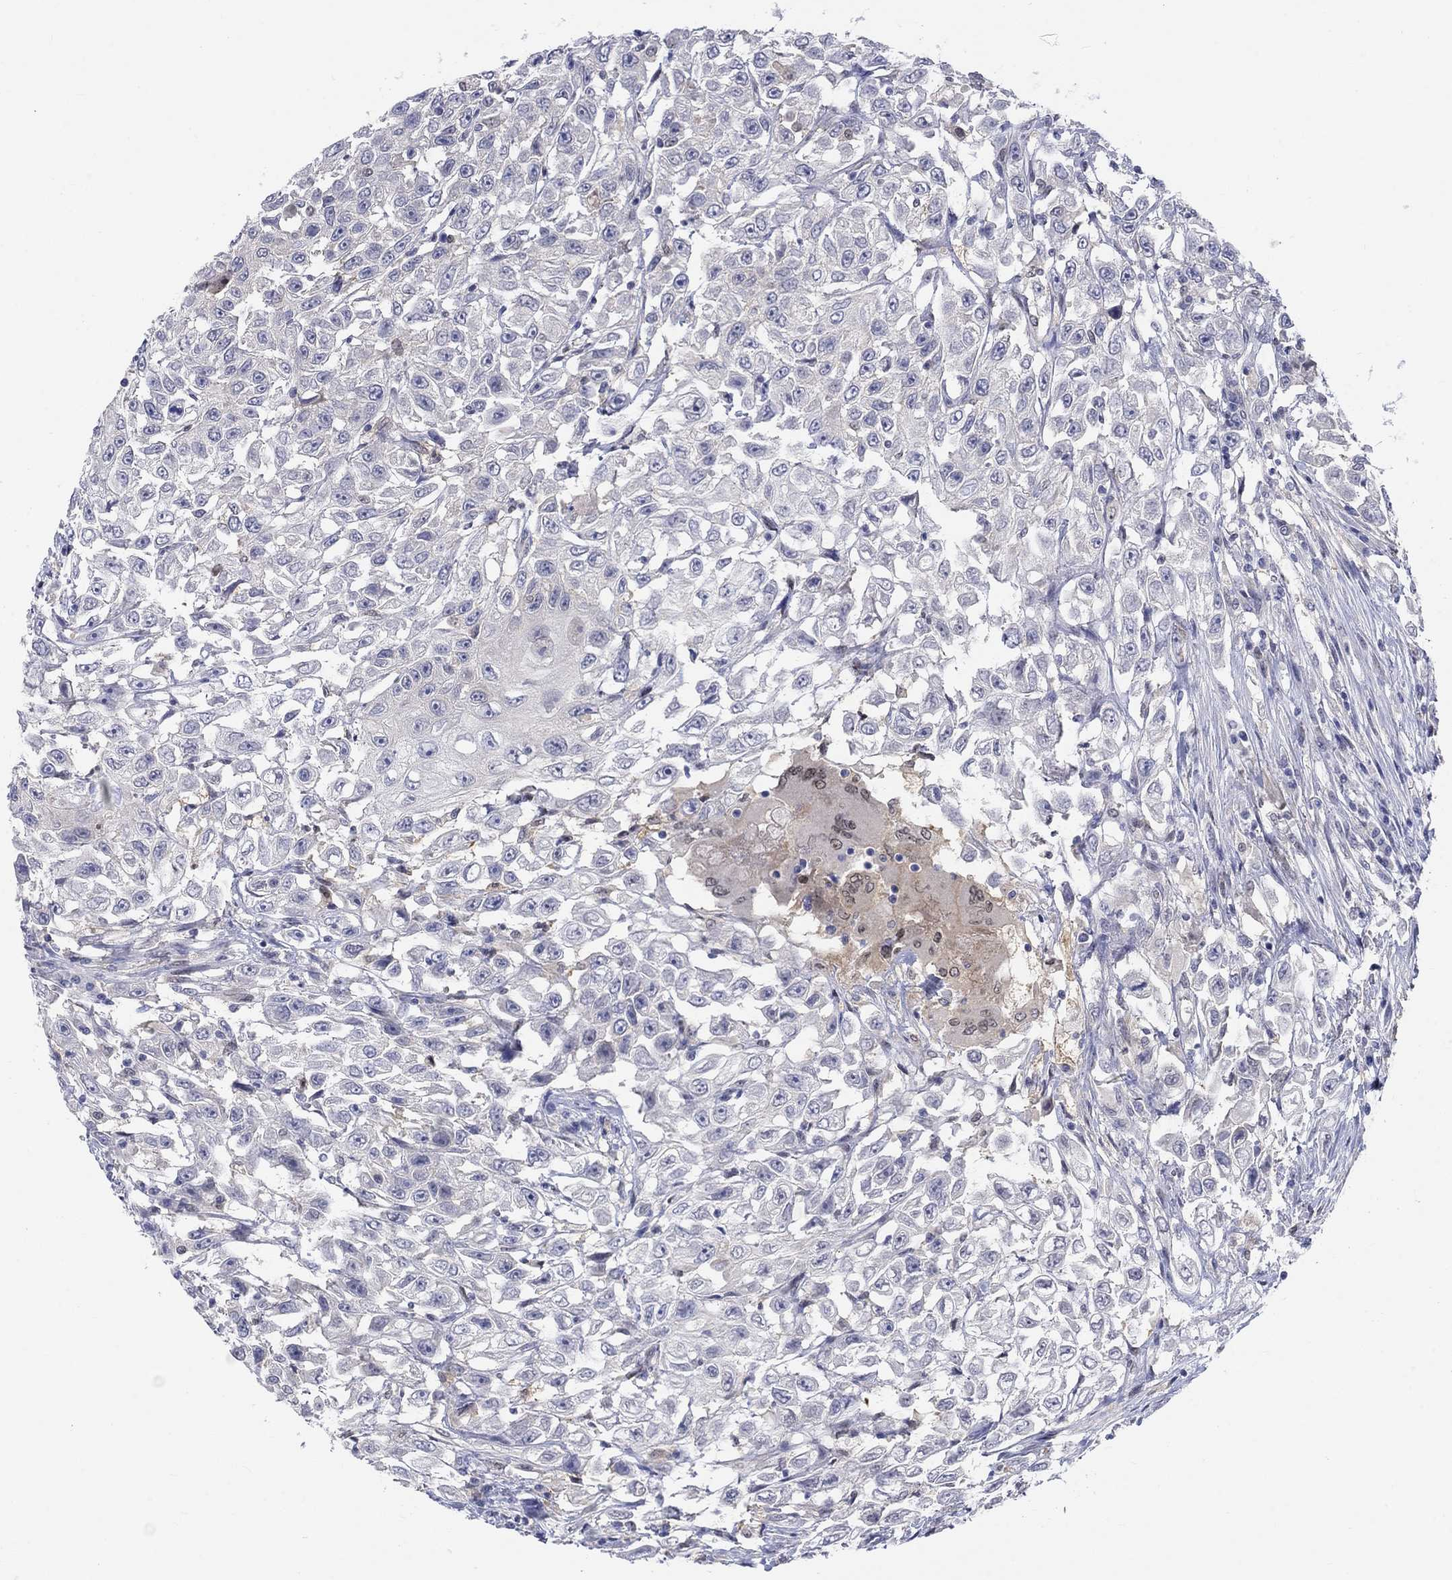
{"staining": {"intensity": "negative", "quantity": "none", "location": "none"}, "tissue": "urothelial cancer", "cell_type": "Tumor cells", "image_type": "cancer", "snomed": [{"axis": "morphology", "description": "Urothelial carcinoma, High grade"}, {"axis": "topography", "description": "Urinary bladder"}], "caption": "Protein analysis of urothelial carcinoma (high-grade) reveals no significant staining in tumor cells.", "gene": "EGFLAM", "patient": {"sex": "female", "age": 56}}